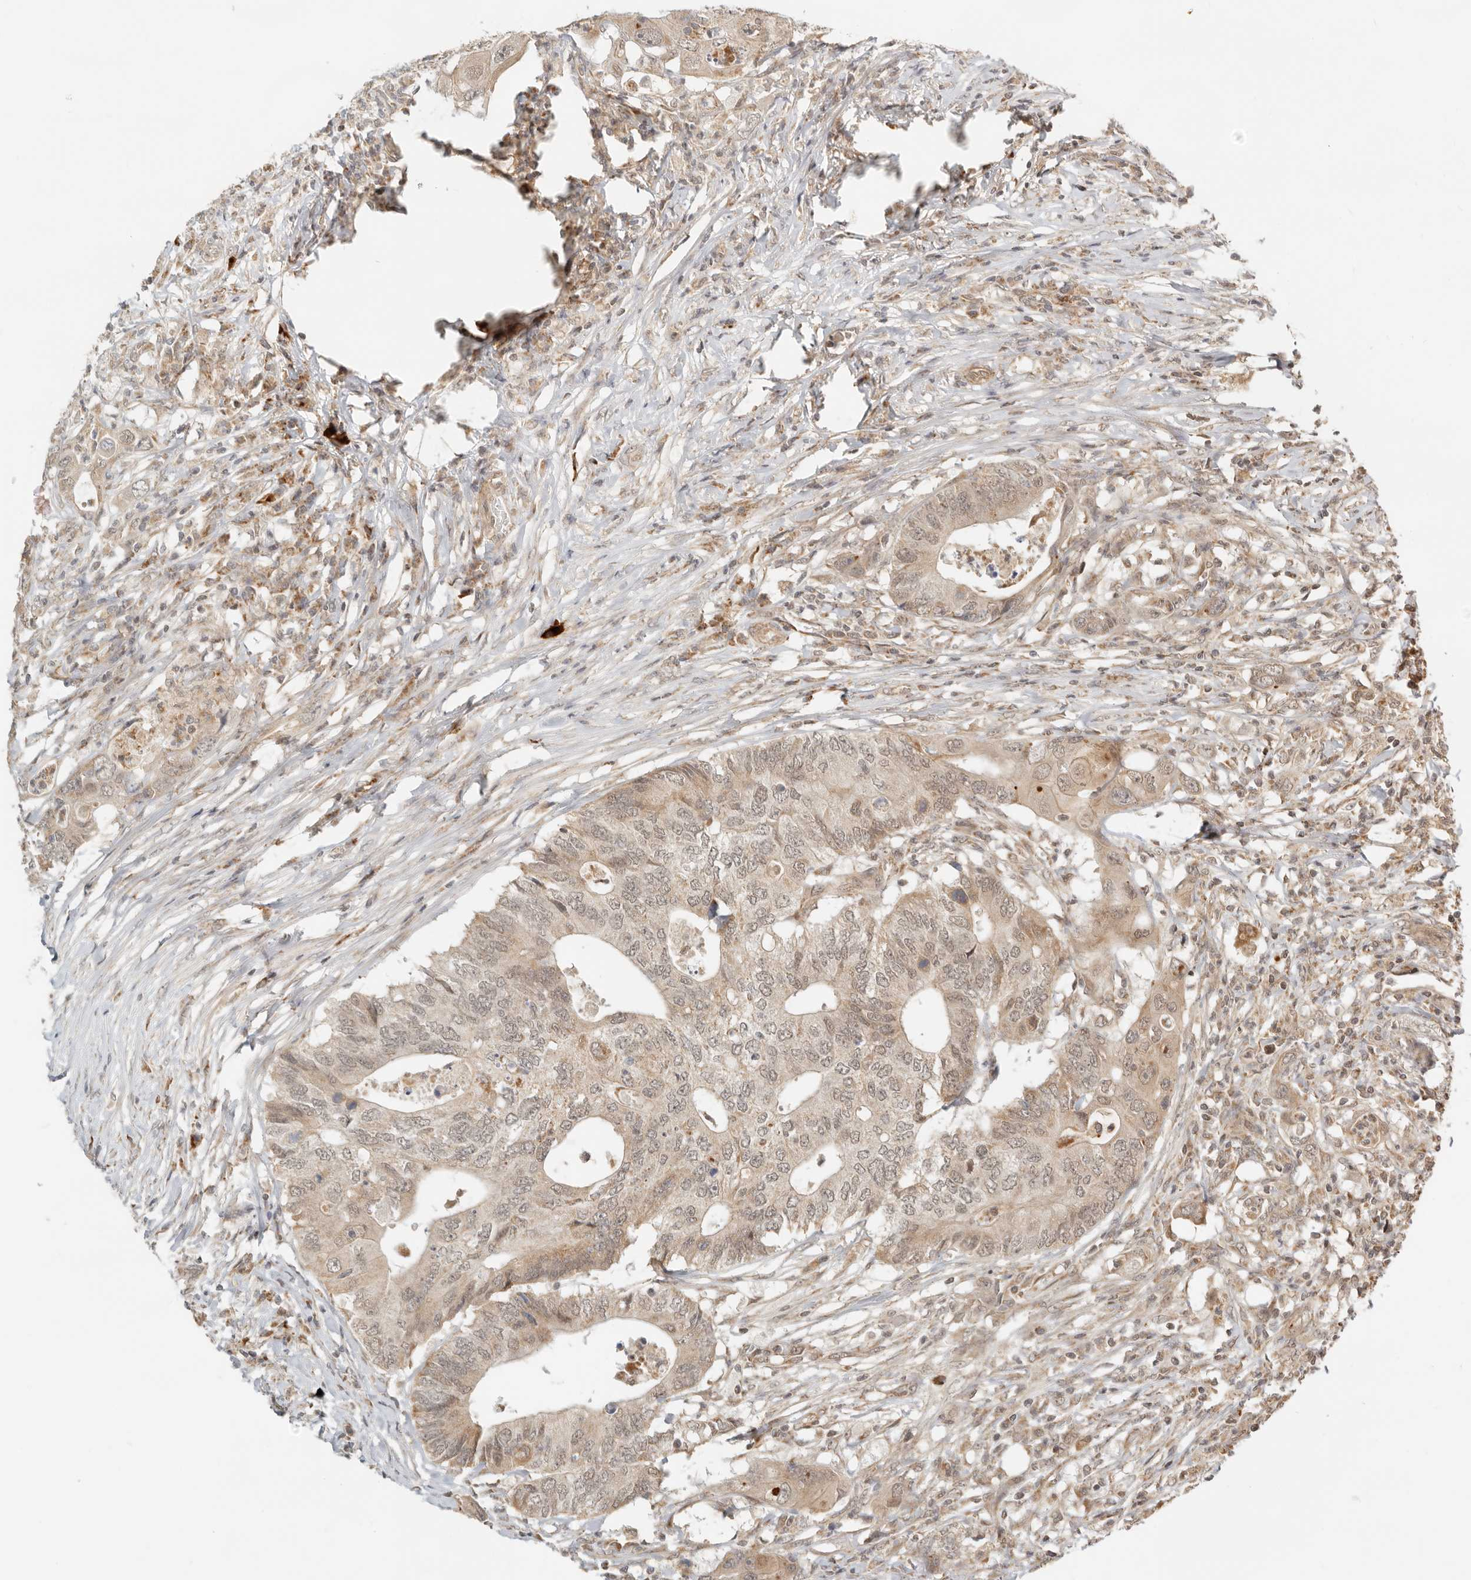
{"staining": {"intensity": "weak", "quantity": ">75%", "location": "cytoplasmic/membranous,nuclear"}, "tissue": "colorectal cancer", "cell_type": "Tumor cells", "image_type": "cancer", "snomed": [{"axis": "morphology", "description": "Adenocarcinoma, NOS"}, {"axis": "topography", "description": "Colon"}], "caption": "The image demonstrates immunohistochemical staining of colorectal cancer. There is weak cytoplasmic/membranous and nuclear positivity is seen in approximately >75% of tumor cells. Nuclei are stained in blue.", "gene": "BAALC", "patient": {"sex": "male", "age": 71}}